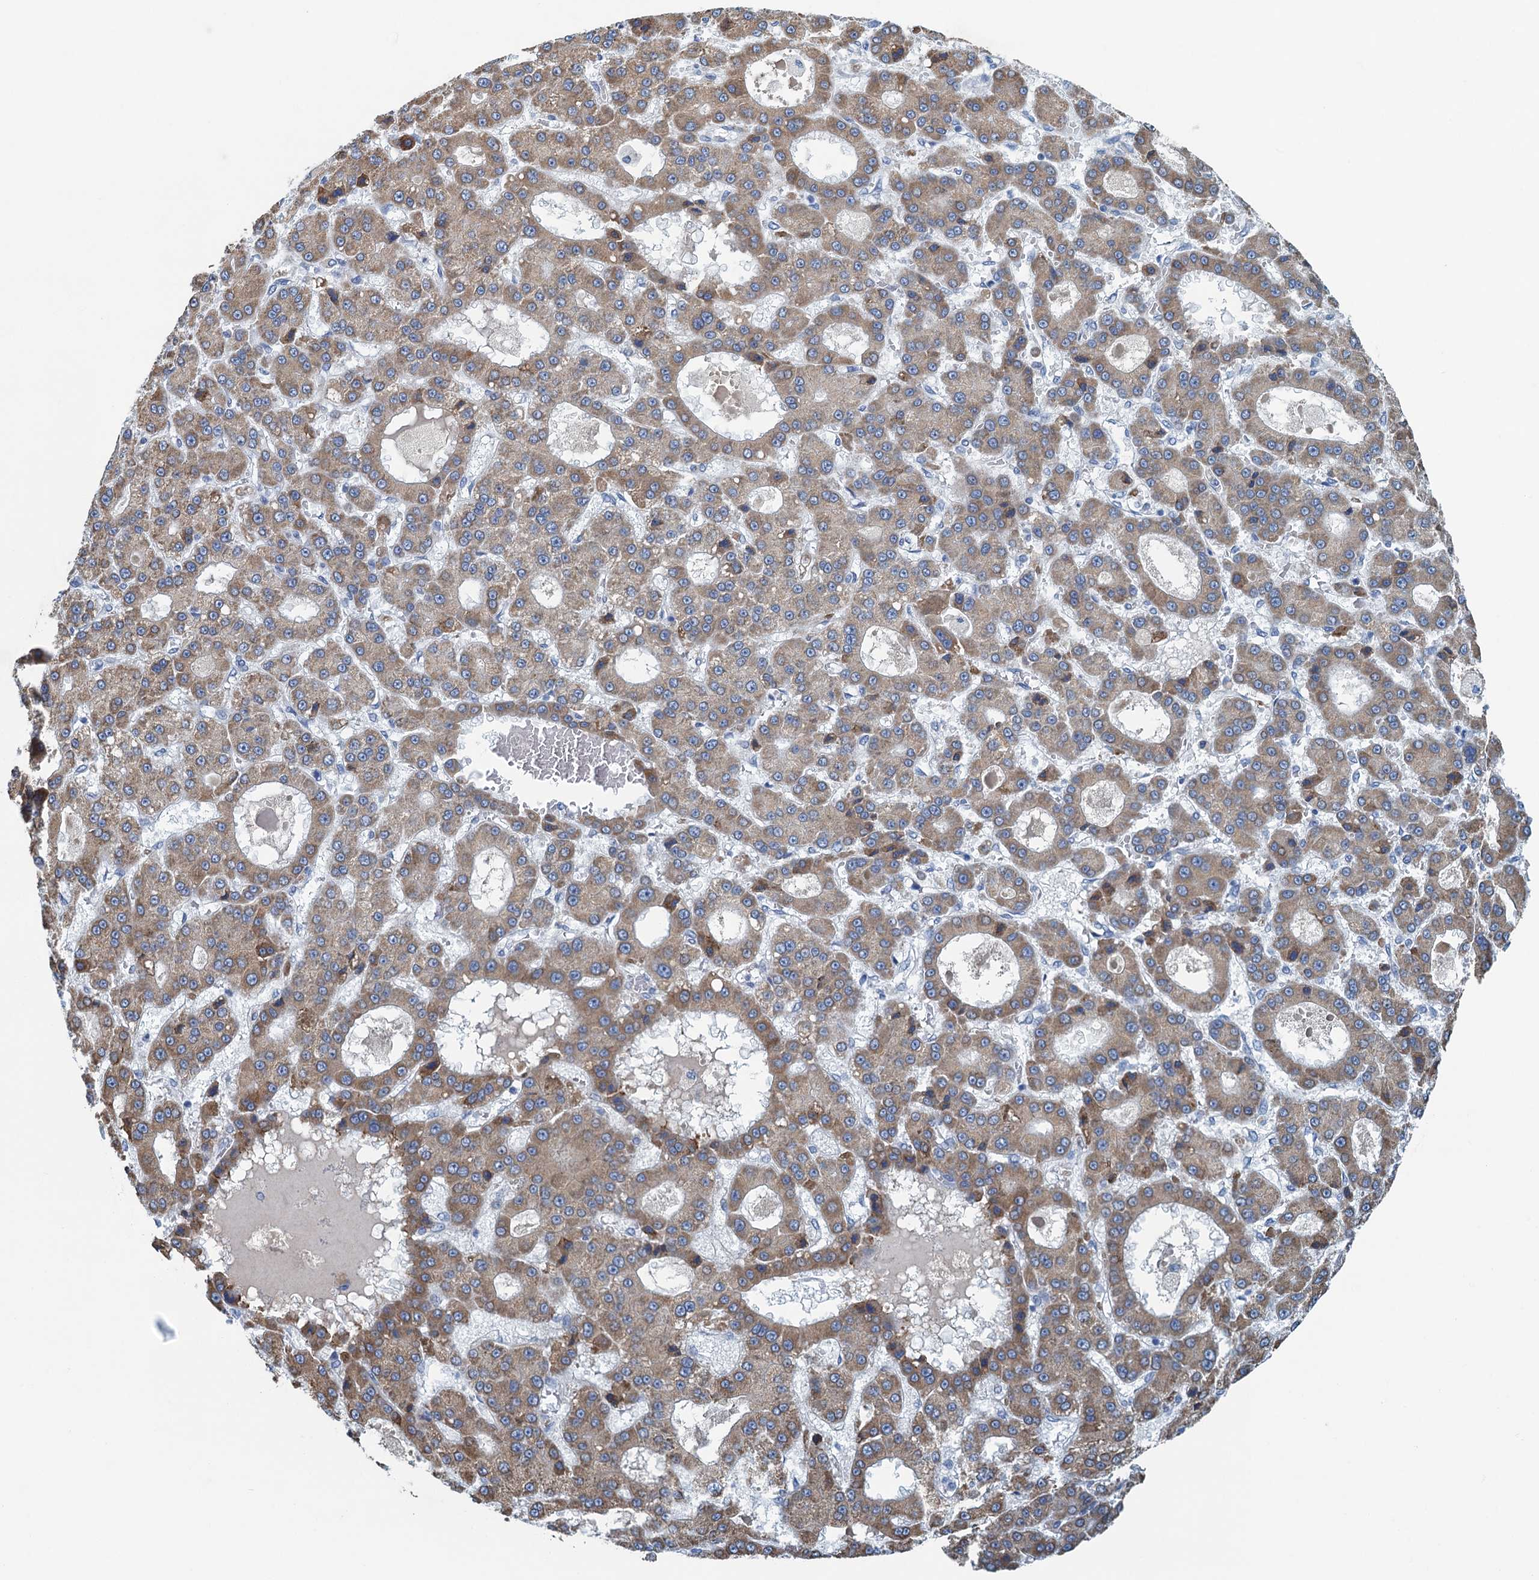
{"staining": {"intensity": "moderate", "quantity": ">75%", "location": "cytoplasmic/membranous"}, "tissue": "liver cancer", "cell_type": "Tumor cells", "image_type": "cancer", "snomed": [{"axis": "morphology", "description": "Carcinoma, Hepatocellular, NOS"}, {"axis": "topography", "description": "Liver"}], "caption": "The immunohistochemical stain shows moderate cytoplasmic/membranous expression in tumor cells of hepatocellular carcinoma (liver) tissue. (DAB (3,3'-diaminobenzidine) IHC with brightfield microscopy, high magnification).", "gene": "C10orf88", "patient": {"sex": "male", "age": 70}}